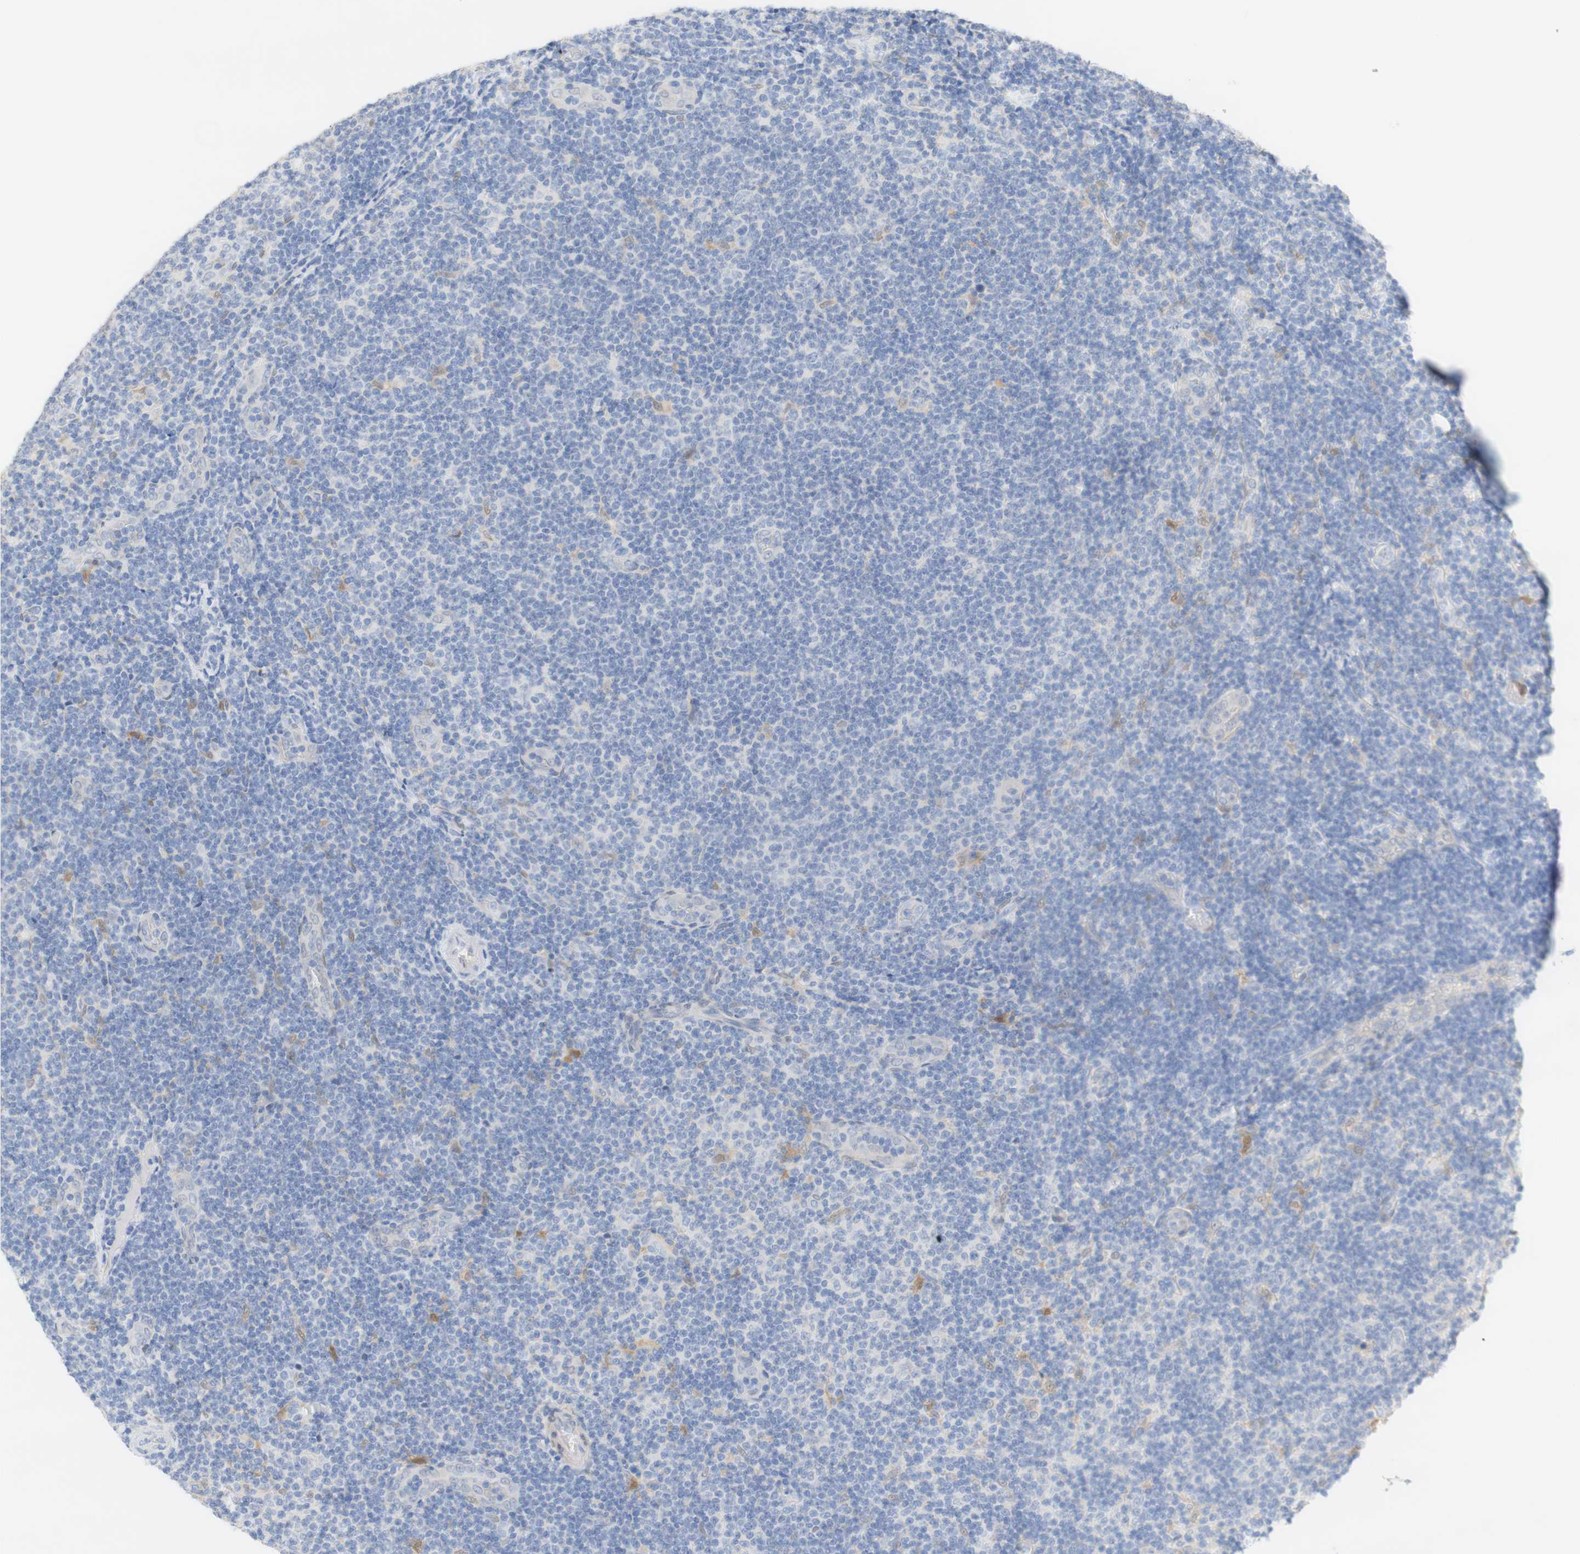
{"staining": {"intensity": "negative", "quantity": "none", "location": "none"}, "tissue": "lymphoma", "cell_type": "Tumor cells", "image_type": "cancer", "snomed": [{"axis": "morphology", "description": "Malignant lymphoma, non-Hodgkin's type, Low grade"}, {"axis": "topography", "description": "Lymph node"}], "caption": "High power microscopy photomicrograph of an IHC histopathology image of lymphoma, revealing no significant staining in tumor cells.", "gene": "SELENBP1", "patient": {"sex": "male", "age": 83}}